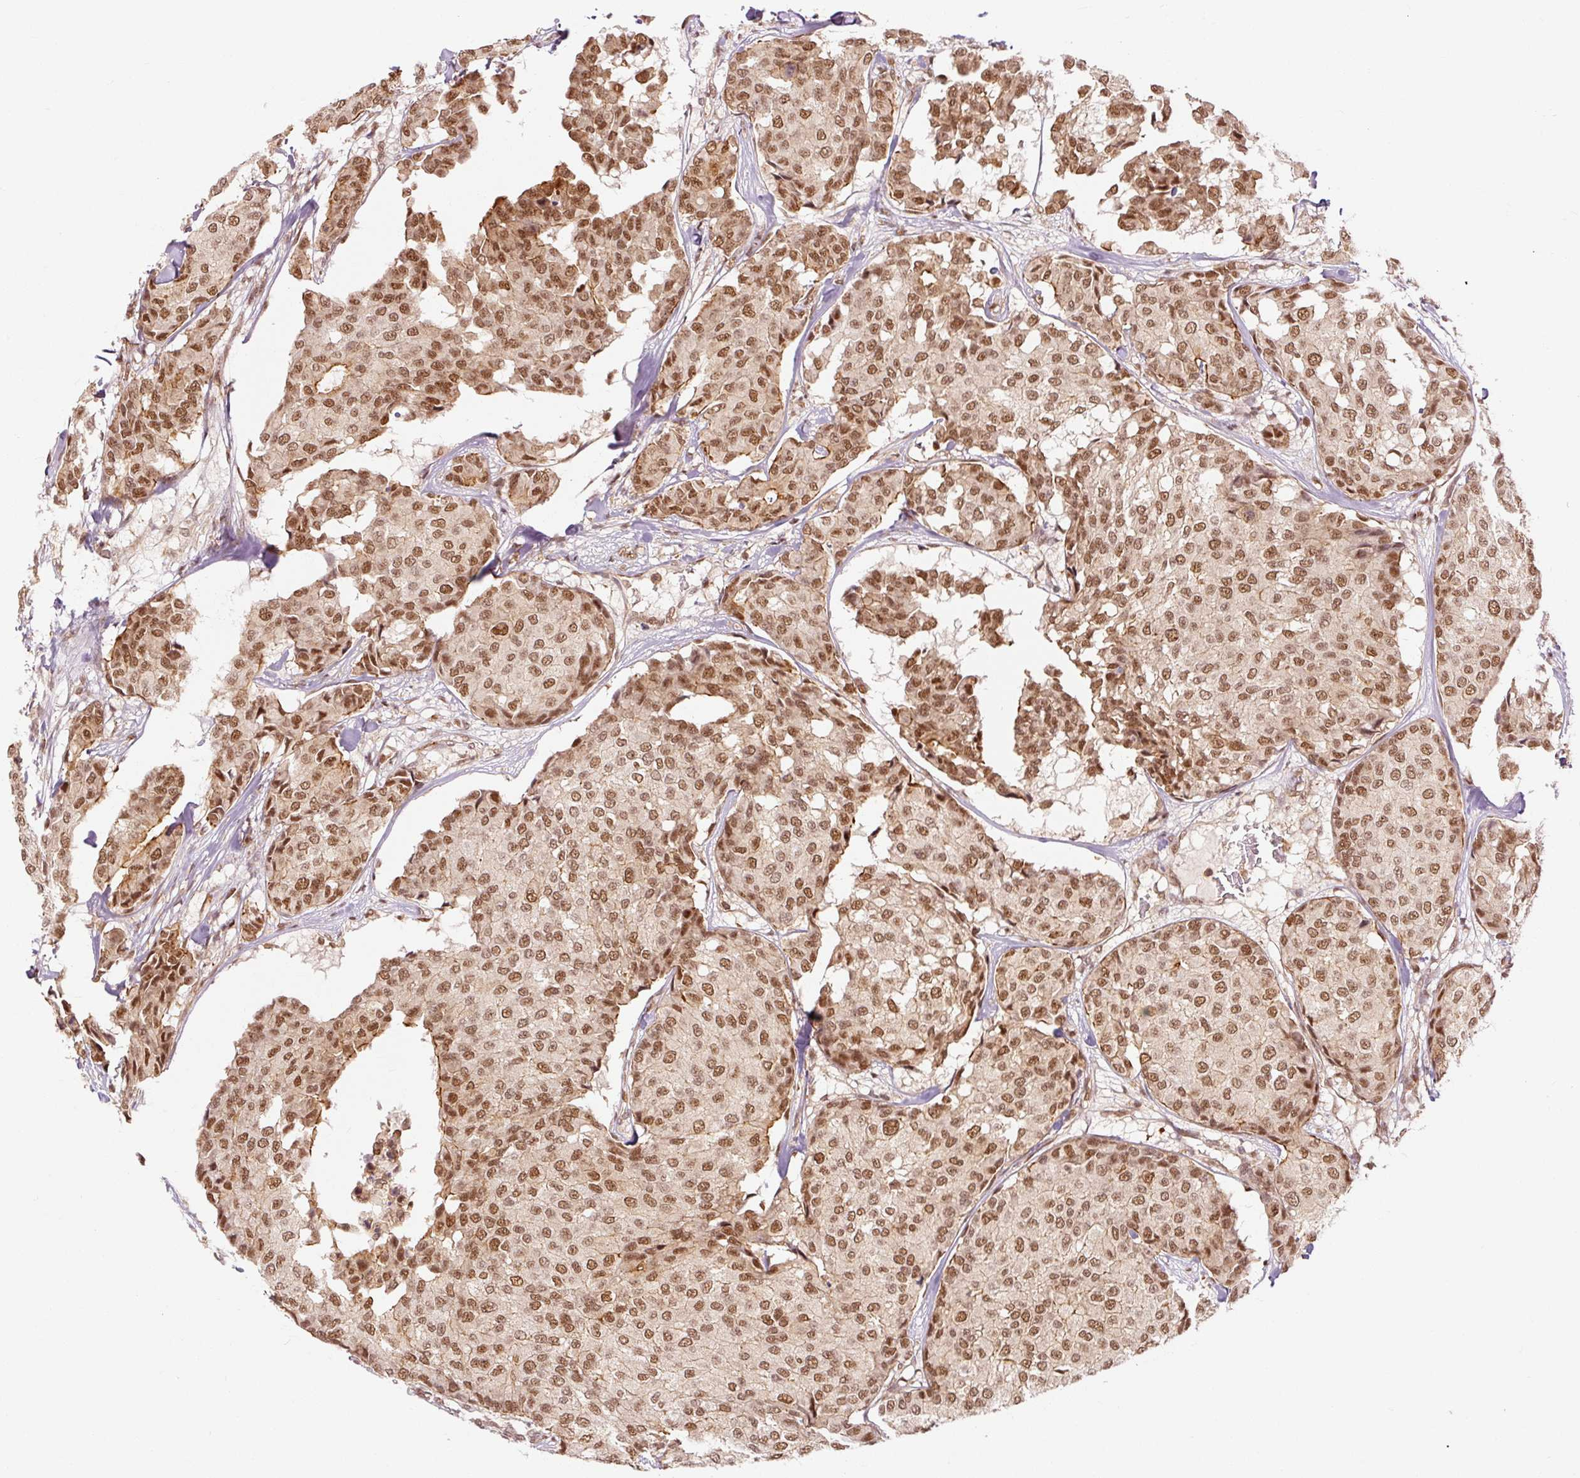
{"staining": {"intensity": "moderate", "quantity": ">75%", "location": "nuclear"}, "tissue": "breast cancer", "cell_type": "Tumor cells", "image_type": "cancer", "snomed": [{"axis": "morphology", "description": "Duct carcinoma"}, {"axis": "topography", "description": "Breast"}], "caption": "Human intraductal carcinoma (breast) stained for a protein (brown) demonstrates moderate nuclear positive expression in about >75% of tumor cells.", "gene": "CSTF1", "patient": {"sex": "female", "age": 75}}